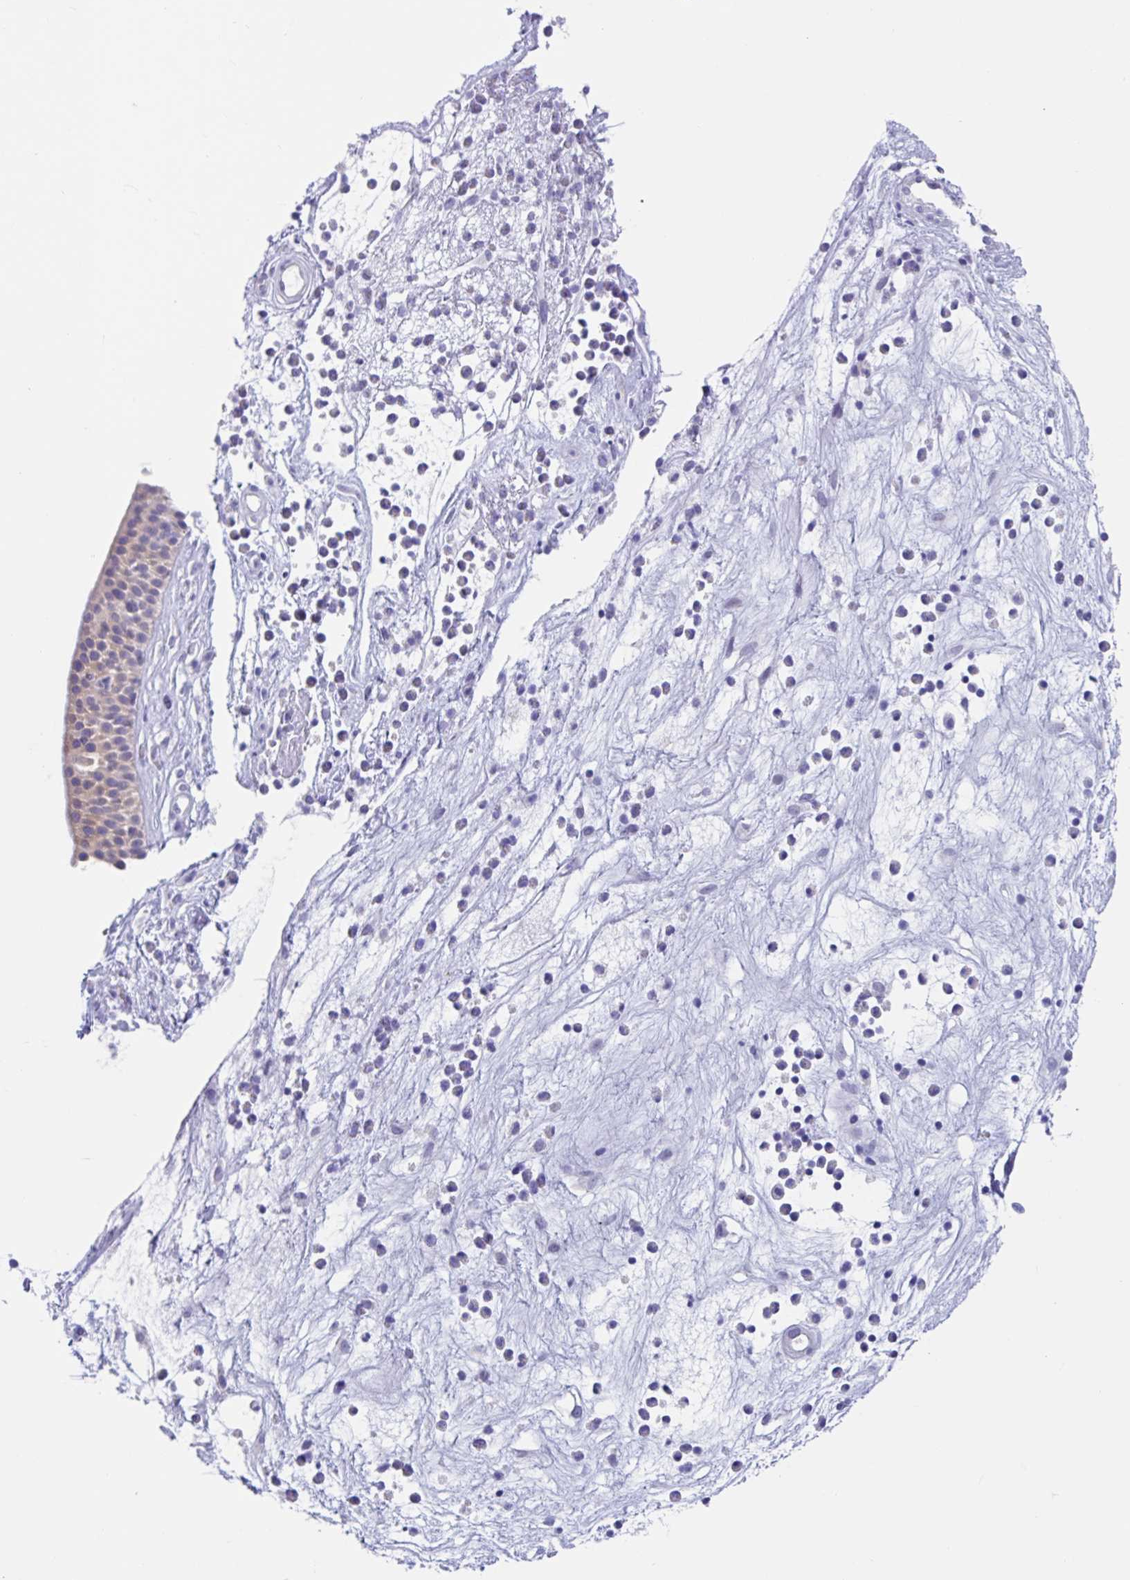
{"staining": {"intensity": "weak", "quantity": "<25%", "location": "cytoplasmic/membranous"}, "tissue": "nasopharynx", "cell_type": "Respiratory epithelial cells", "image_type": "normal", "snomed": [{"axis": "morphology", "description": "Normal tissue, NOS"}, {"axis": "topography", "description": "Nasopharynx"}], "caption": "Micrograph shows no significant protein positivity in respiratory epithelial cells of benign nasopharynx. Nuclei are stained in blue.", "gene": "OR6N2", "patient": {"sex": "male", "age": 56}}